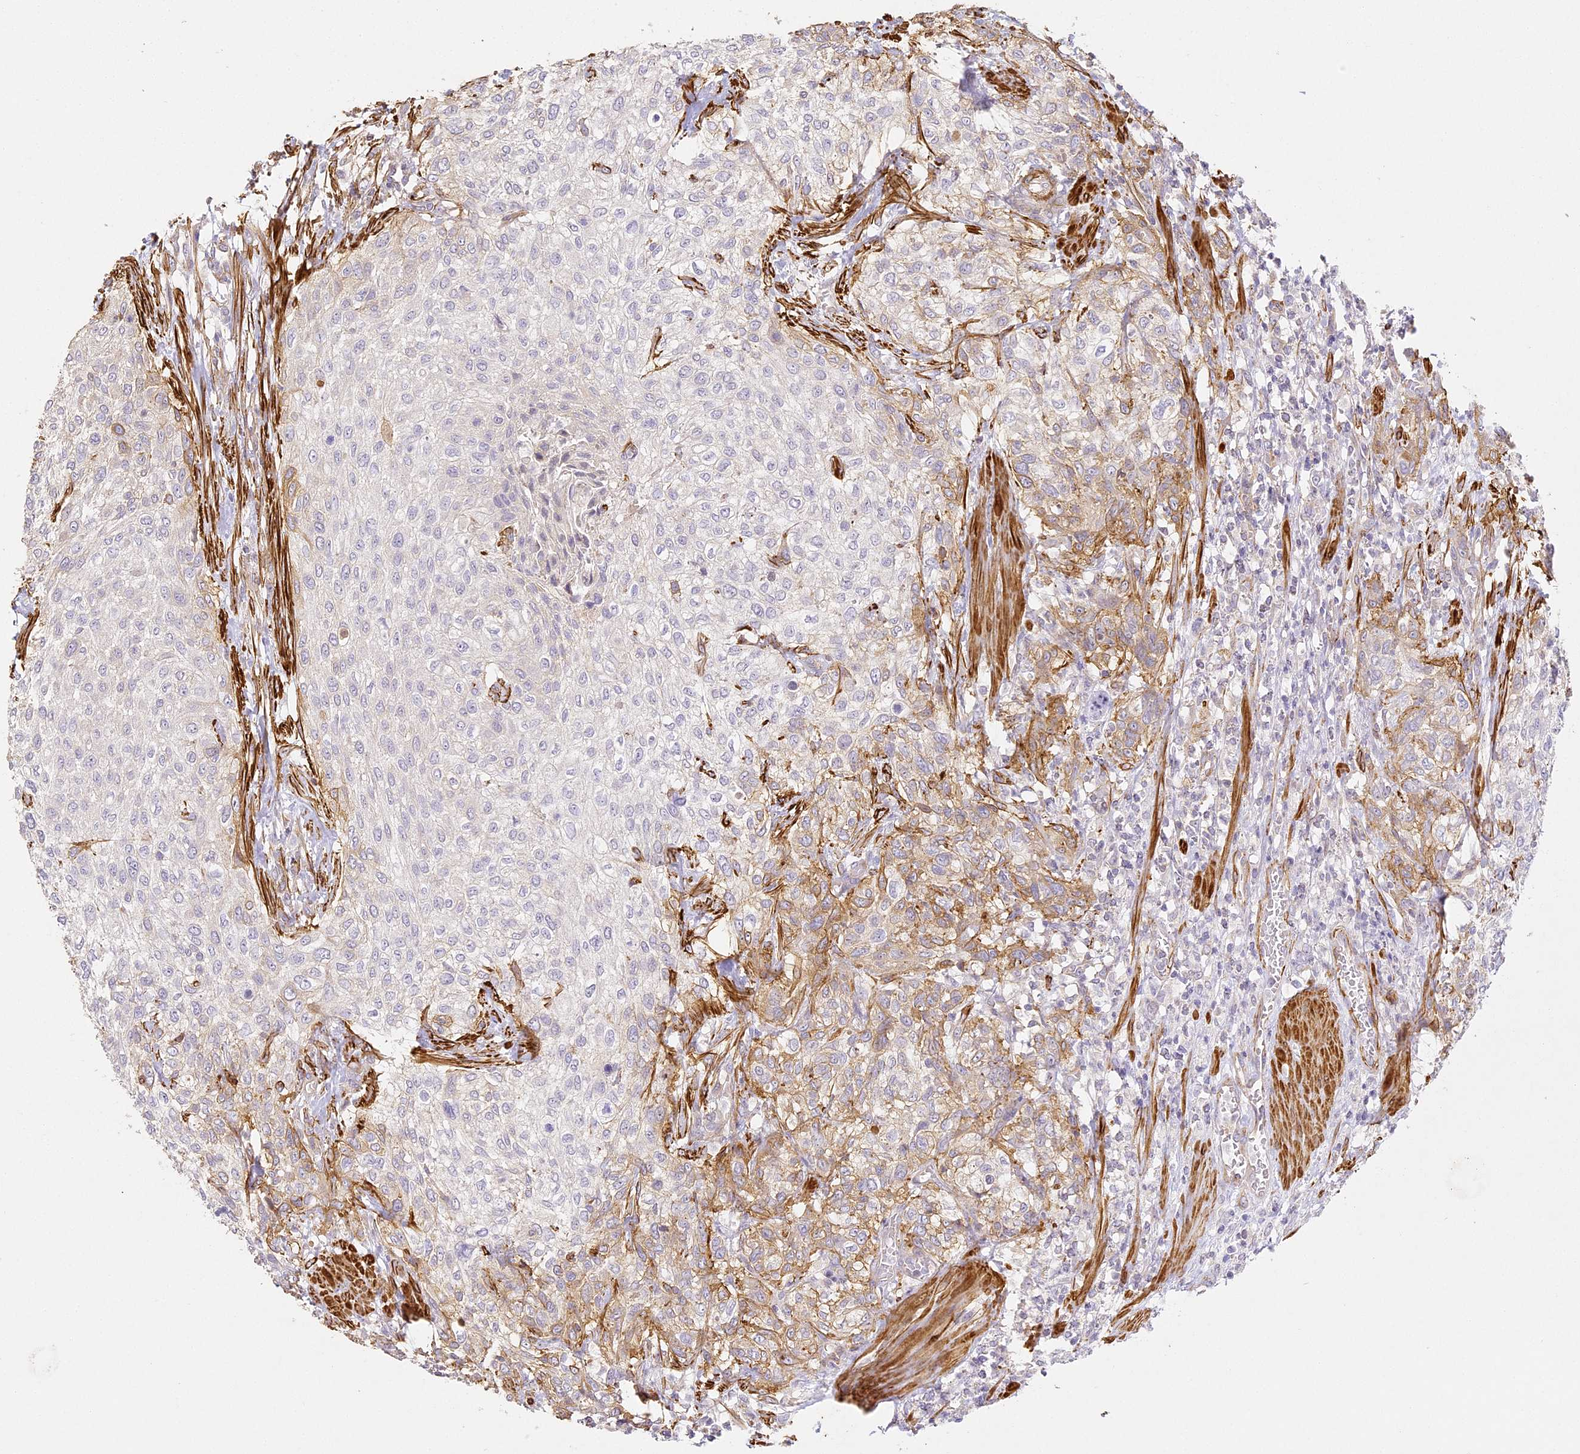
{"staining": {"intensity": "moderate", "quantity": "<25%", "location": "cytoplasmic/membranous"}, "tissue": "urothelial cancer", "cell_type": "Tumor cells", "image_type": "cancer", "snomed": [{"axis": "morphology", "description": "Urothelial carcinoma, High grade"}, {"axis": "topography", "description": "Urinary bladder"}], "caption": "Human urothelial carcinoma (high-grade) stained with a protein marker demonstrates moderate staining in tumor cells.", "gene": "MED28", "patient": {"sex": "male", "age": 35}}